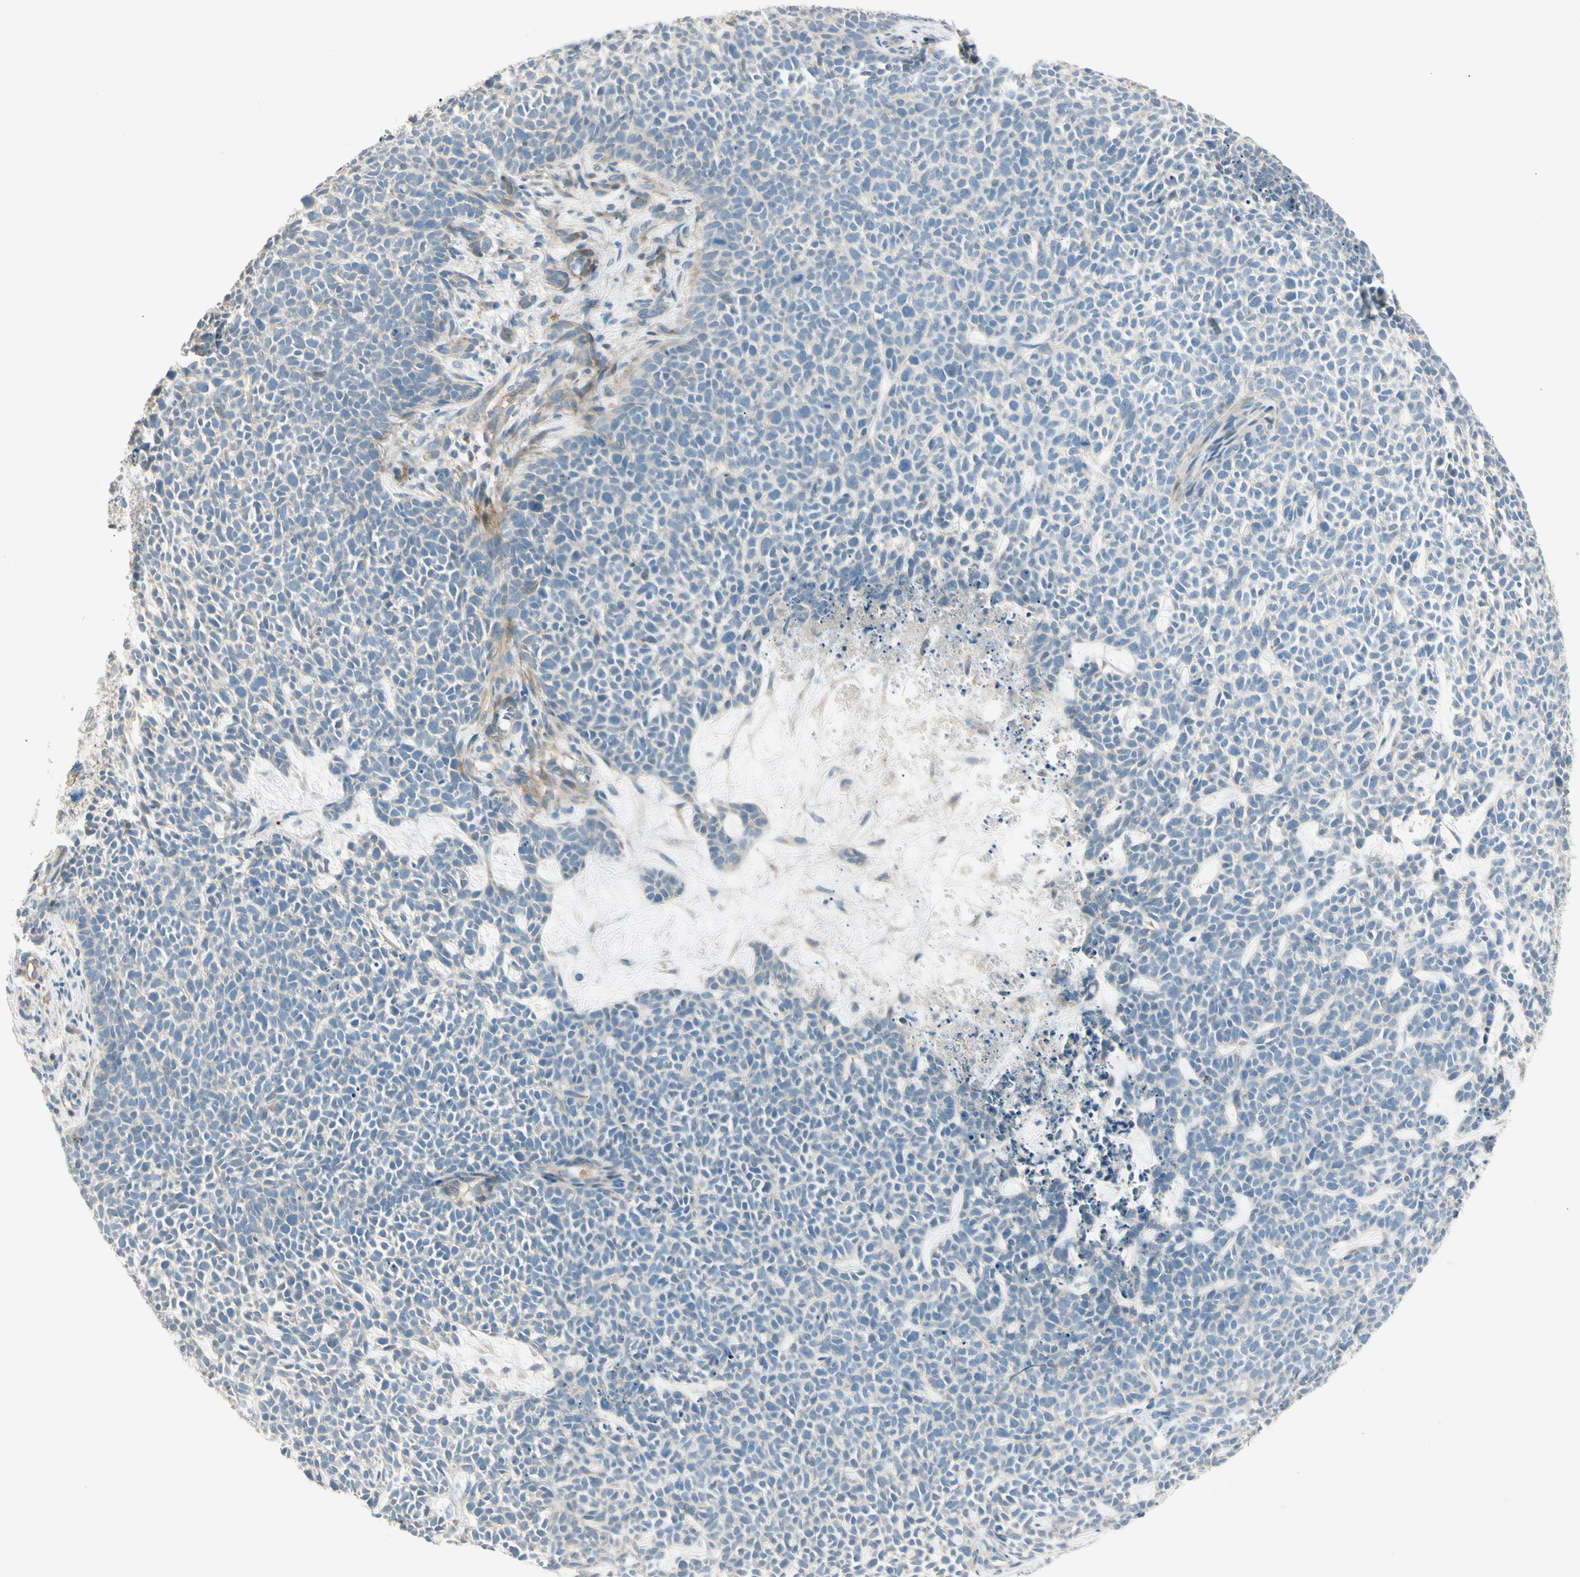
{"staining": {"intensity": "negative", "quantity": "none", "location": "none"}, "tissue": "skin cancer", "cell_type": "Tumor cells", "image_type": "cancer", "snomed": [{"axis": "morphology", "description": "Basal cell carcinoma"}, {"axis": "topography", "description": "Skin"}], "caption": "This is an immunohistochemistry (IHC) histopathology image of skin cancer. There is no staining in tumor cells.", "gene": "ADGRA3", "patient": {"sex": "female", "age": 84}}